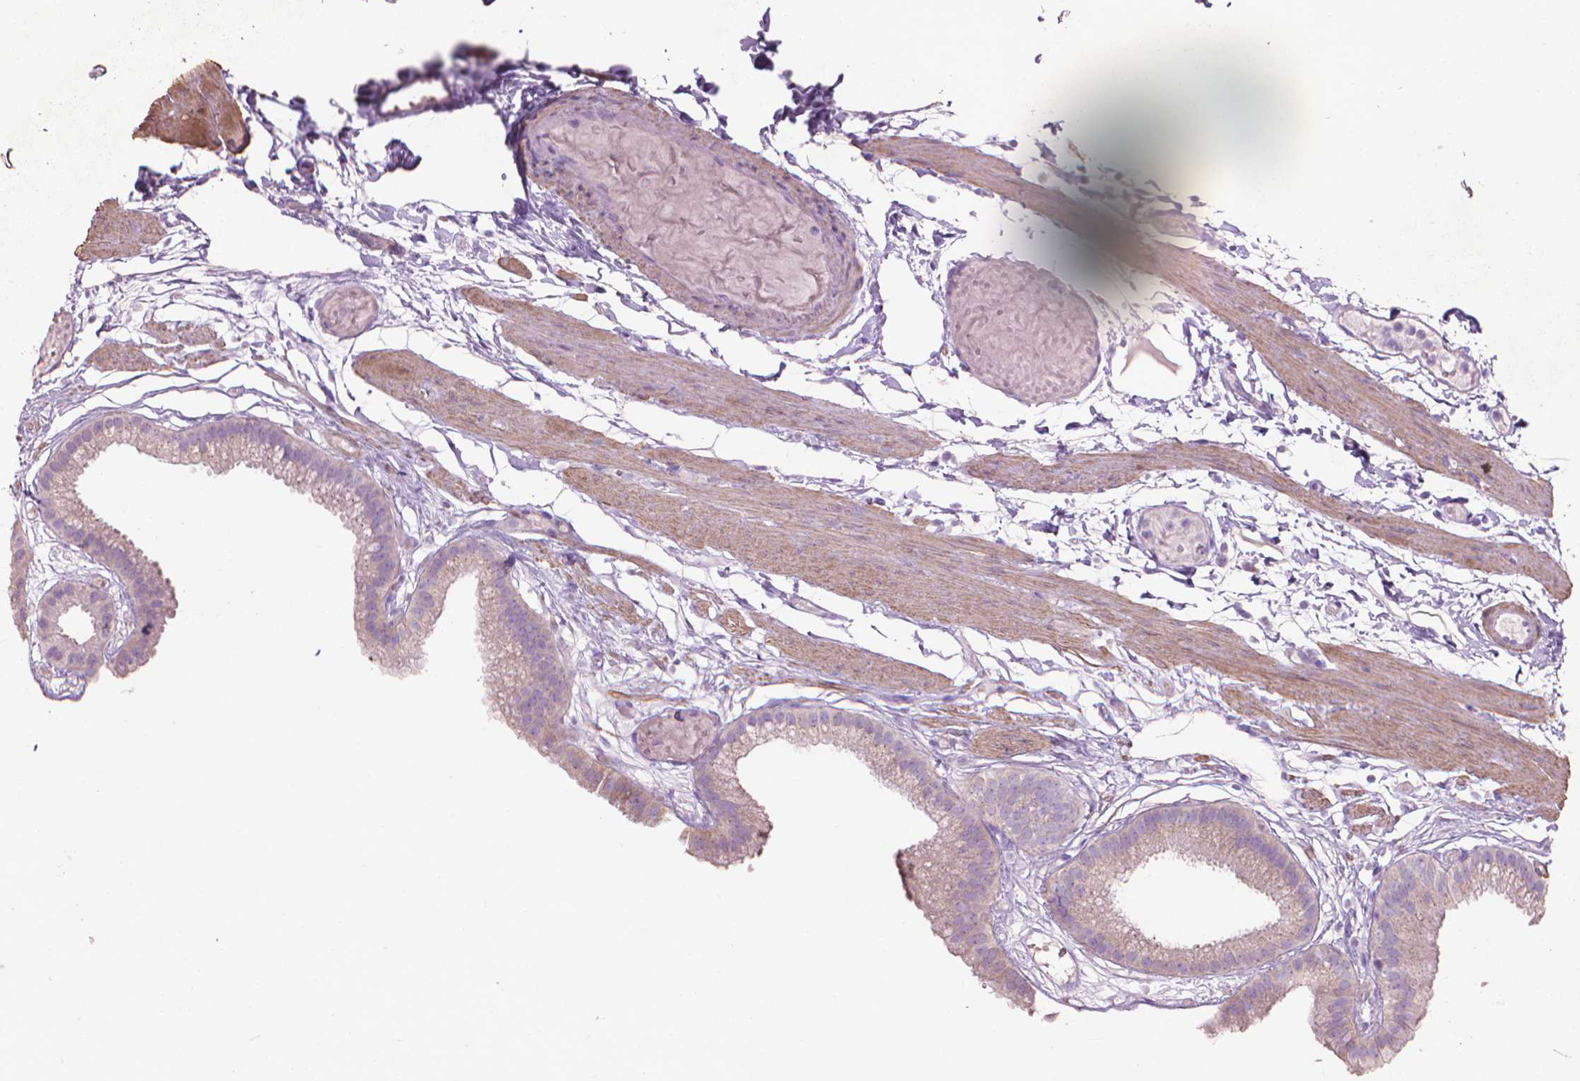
{"staining": {"intensity": "weak", "quantity": "25%-75%", "location": "cytoplasmic/membranous"}, "tissue": "gallbladder", "cell_type": "Glandular cells", "image_type": "normal", "snomed": [{"axis": "morphology", "description": "Normal tissue, NOS"}, {"axis": "topography", "description": "Gallbladder"}], "caption": "Glandular cells reveal low levels of weak cytoplasmic/membranous expression in about 25%-75% of cells in benign gallbladder.", "gene": "AQP10", "patient": {"sex": "female", "age": 45}}